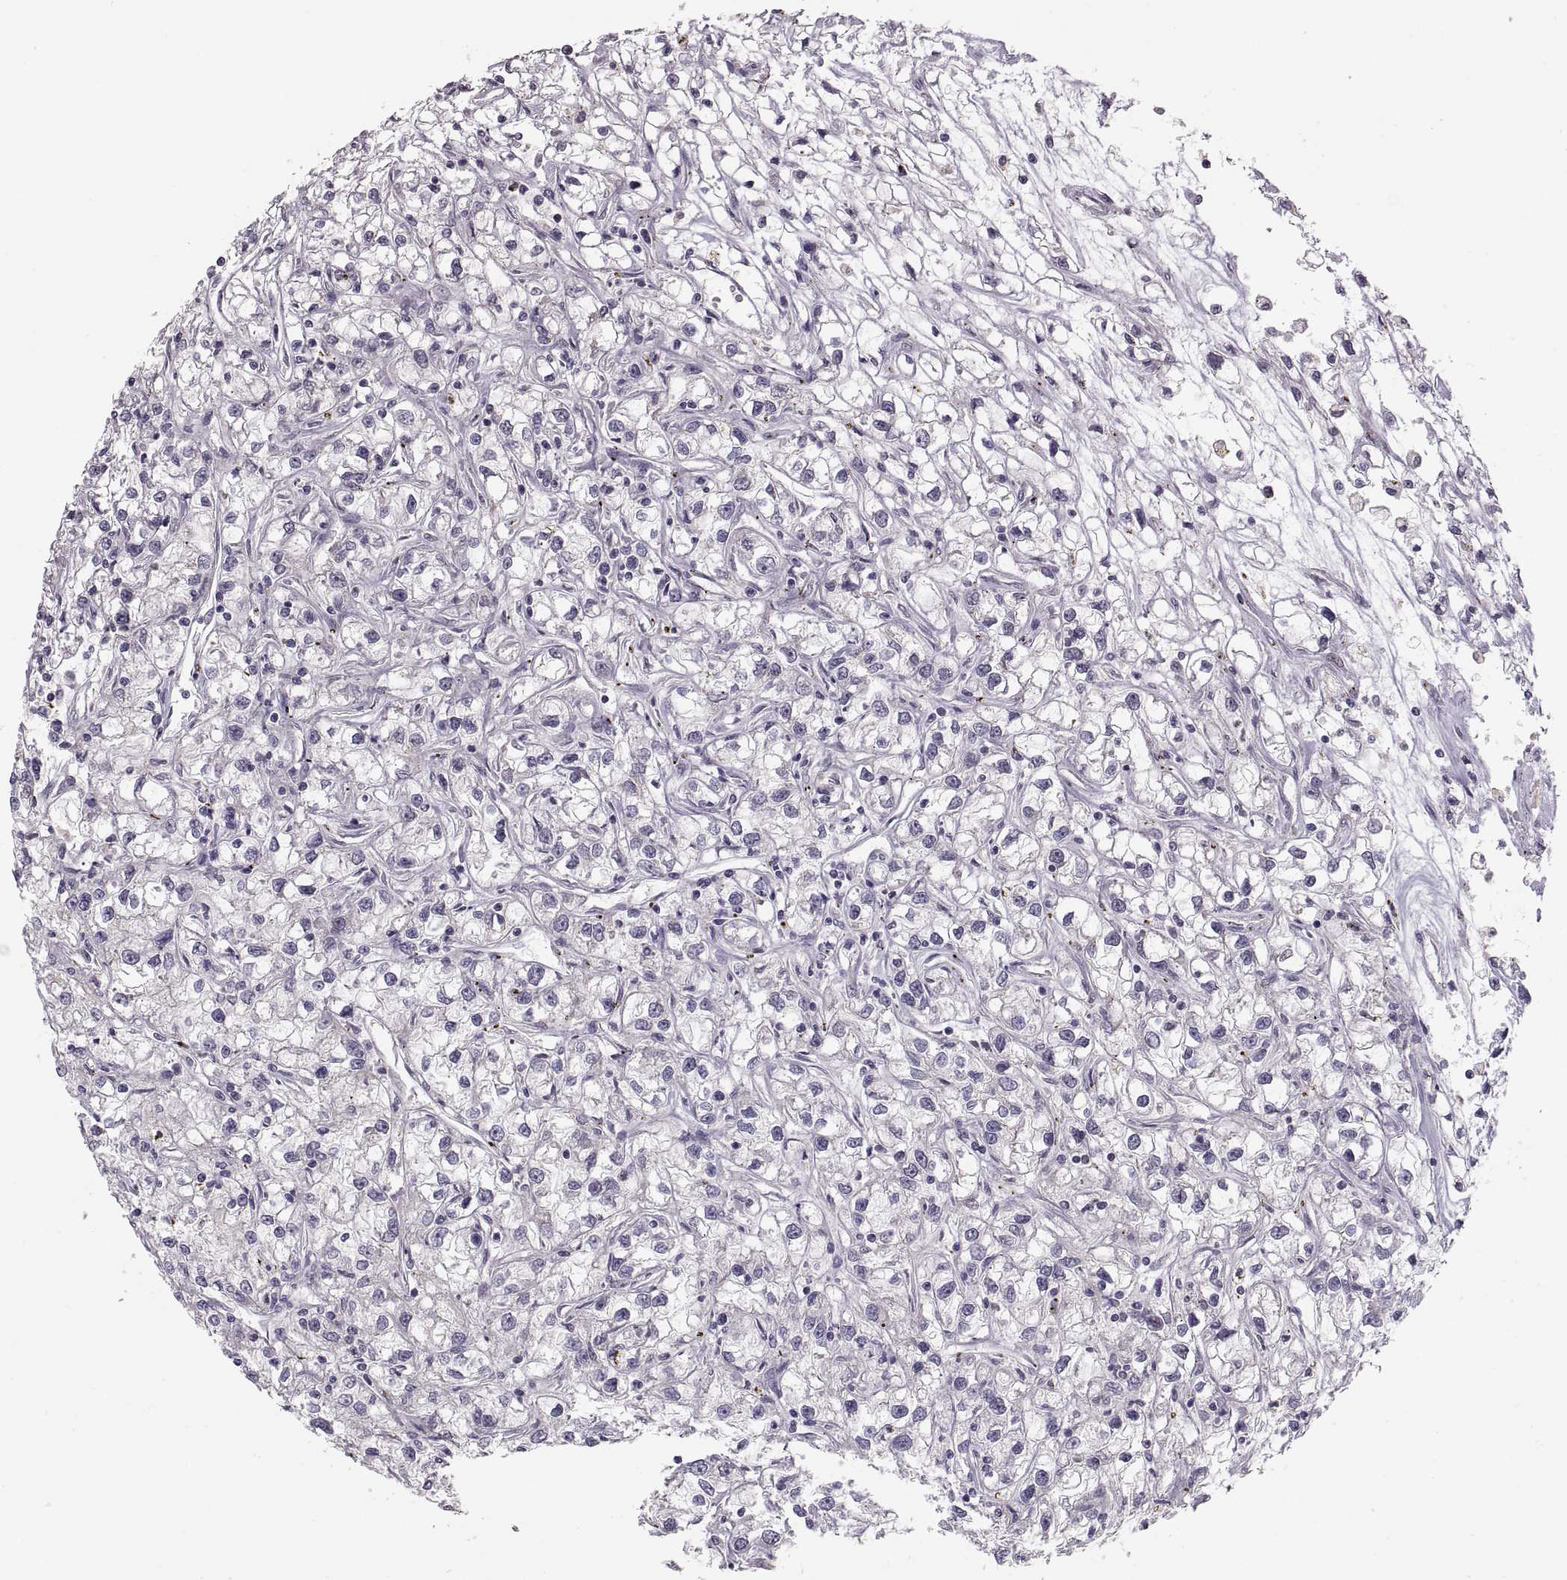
{"staining": {"intensity": "negative", "quantity": "none", "location": "none"}, "tissue": "renal cancer", "cell_type": "Tumor cells", "image_type": "cancer", "snomed": [{"axis": "morphology", "description": "Adenocarcinoma, NOS"}, {"axis": "topography", "description": "Kidney"}], "caption": "DAB immunohistochemical staining of renal cancer reveals no significant positivity in tumor cells.", "gene": "HMGCR", "patient": {"sex": "female", "age": 59}}